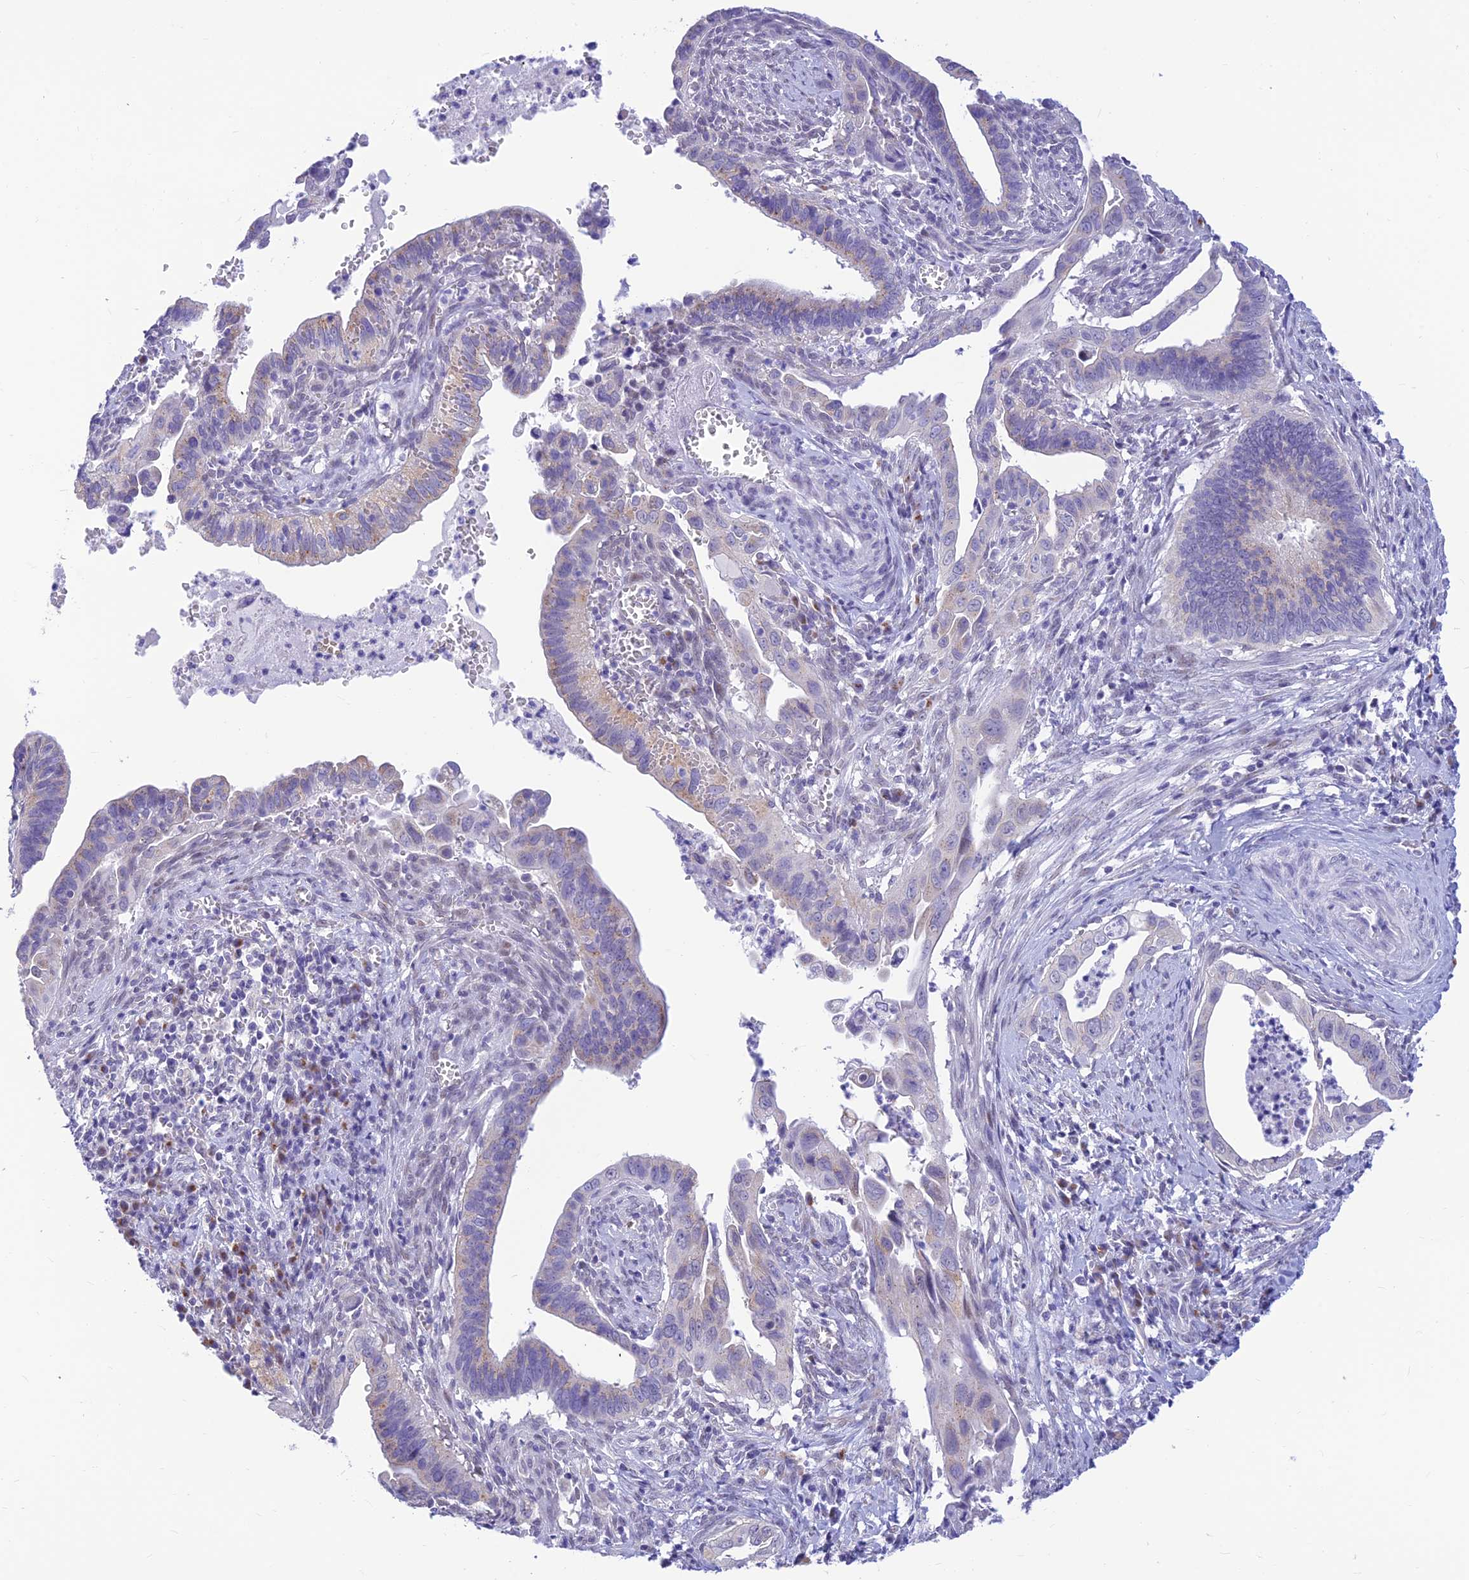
{"staining": {"intensity": "weak", "quantity": "<25%", "location": "cytoplasmic/membranous"}, "tissue": "cervical cancer", "cell_type": "Tumor cells", "image_type": "cancer", "snomed": [{"axis": "morphology", "description": "Adenocarcinoma, NOS"}, {"axis": "topography", "description": "Cervix"}], "caption": "DAB (3,3'-diaminobenzidine) immunohistochemical staining of human cervical cancer reveals no significant expression in tumor cells.", "gene": "INKA1", "patient": {"sex": "female", "age": 42}}